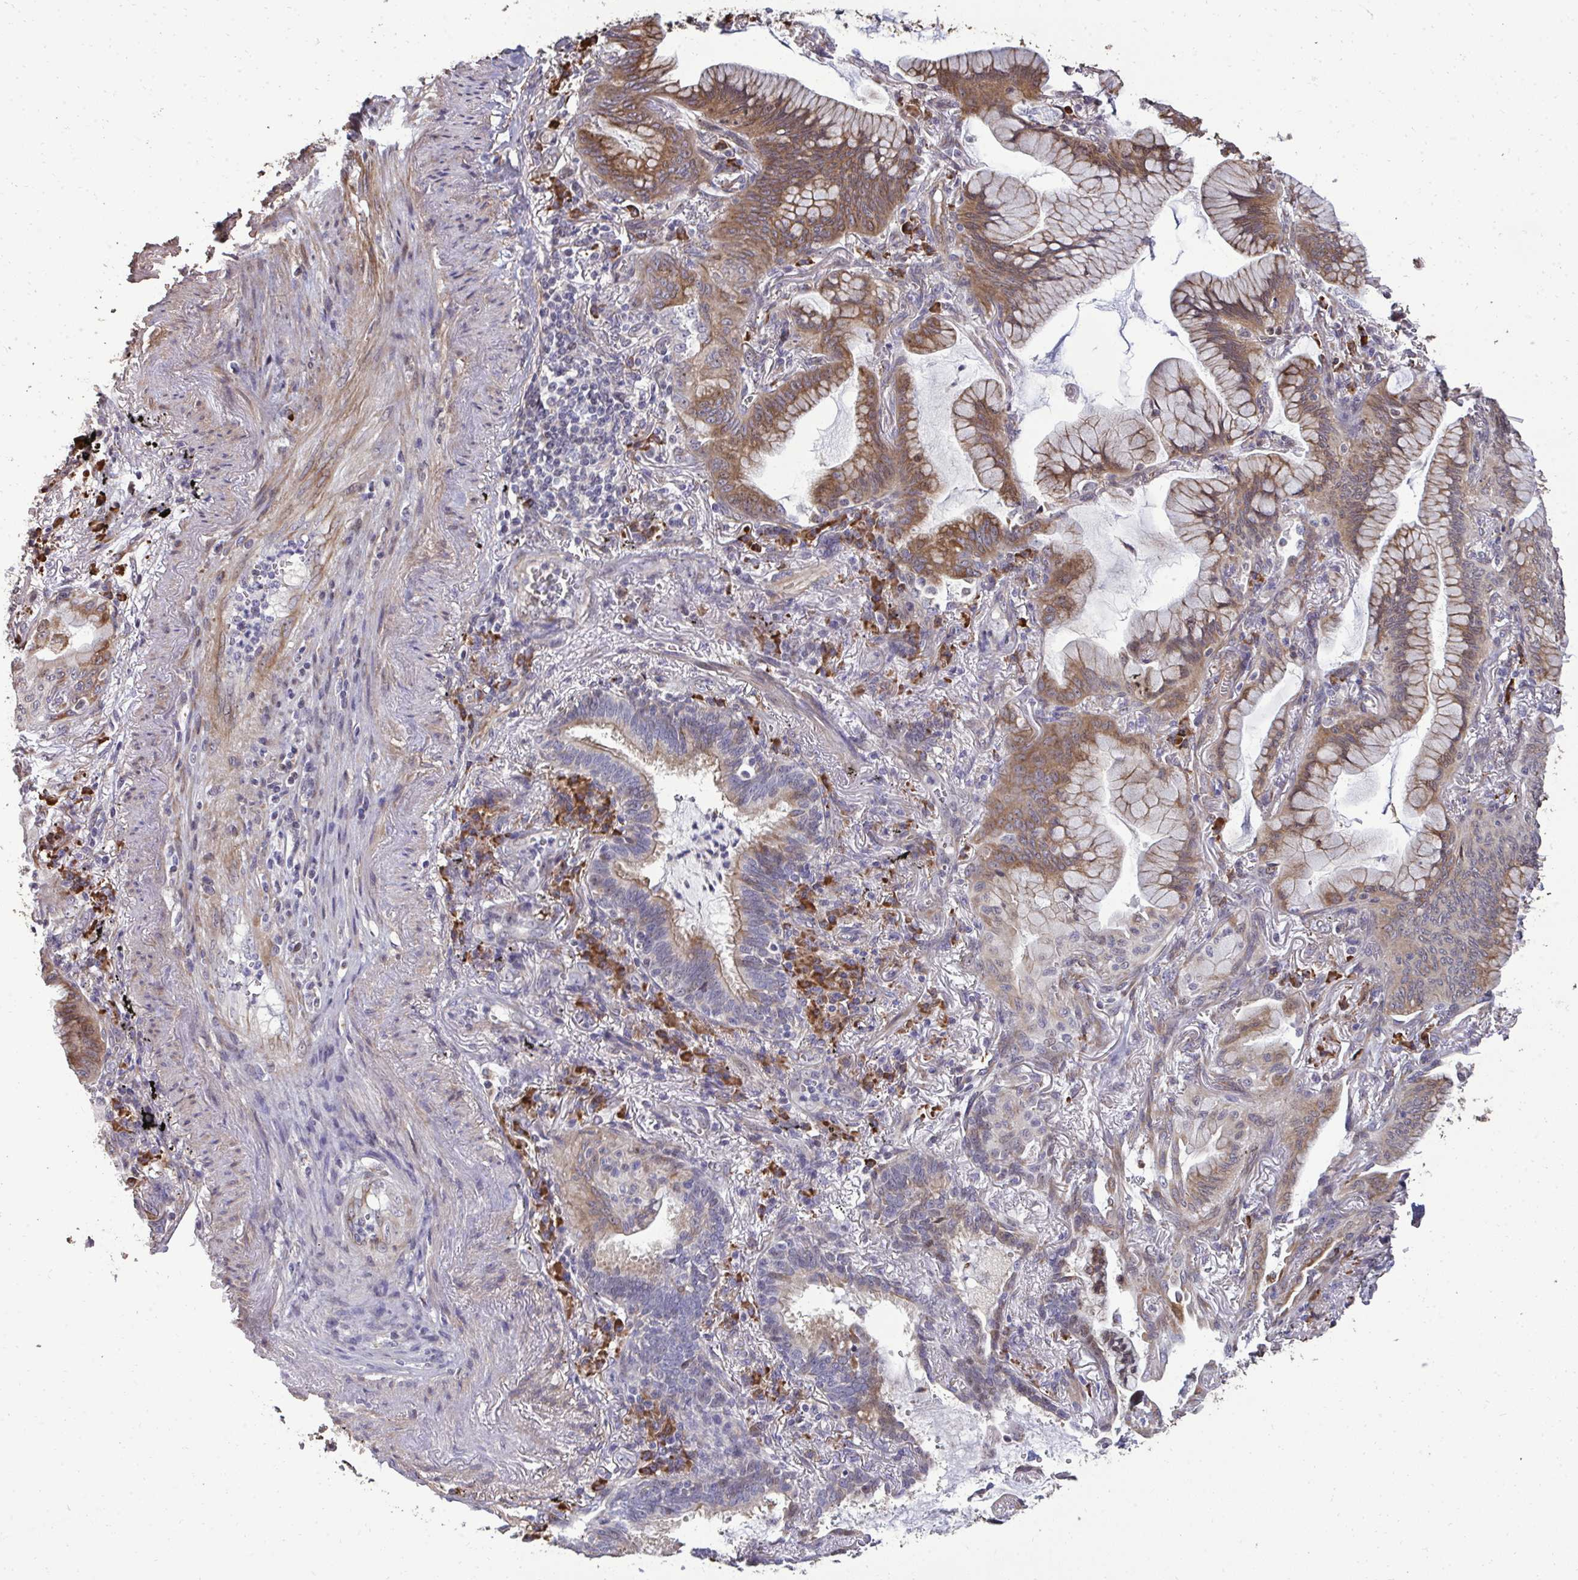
{"staining": {"intensity": "moderate", "quantity": "25%-75%", "location": "cytoplasmic/membranous"}, "tissue": "lung cancer", "cell_type": "Tumor cells", "image_type": "cancer", "snomed": [{"axis": "morphology", "description": "Adenocarcinoma, NOS"}, {"axis": "topography", "description": "Lung"}], "caption": "High-magnification brightfield microscopy of adenocarcinoma (lung) stained with DAB (brown) and counterstained with hematoxylin (blue). tumor cells exhibit moderate cytoplasmic/membranous expression is identified in about25%-75% of cells.", "gene": "FIBCD1", "patient": {"sex": "male", "age": 77}}